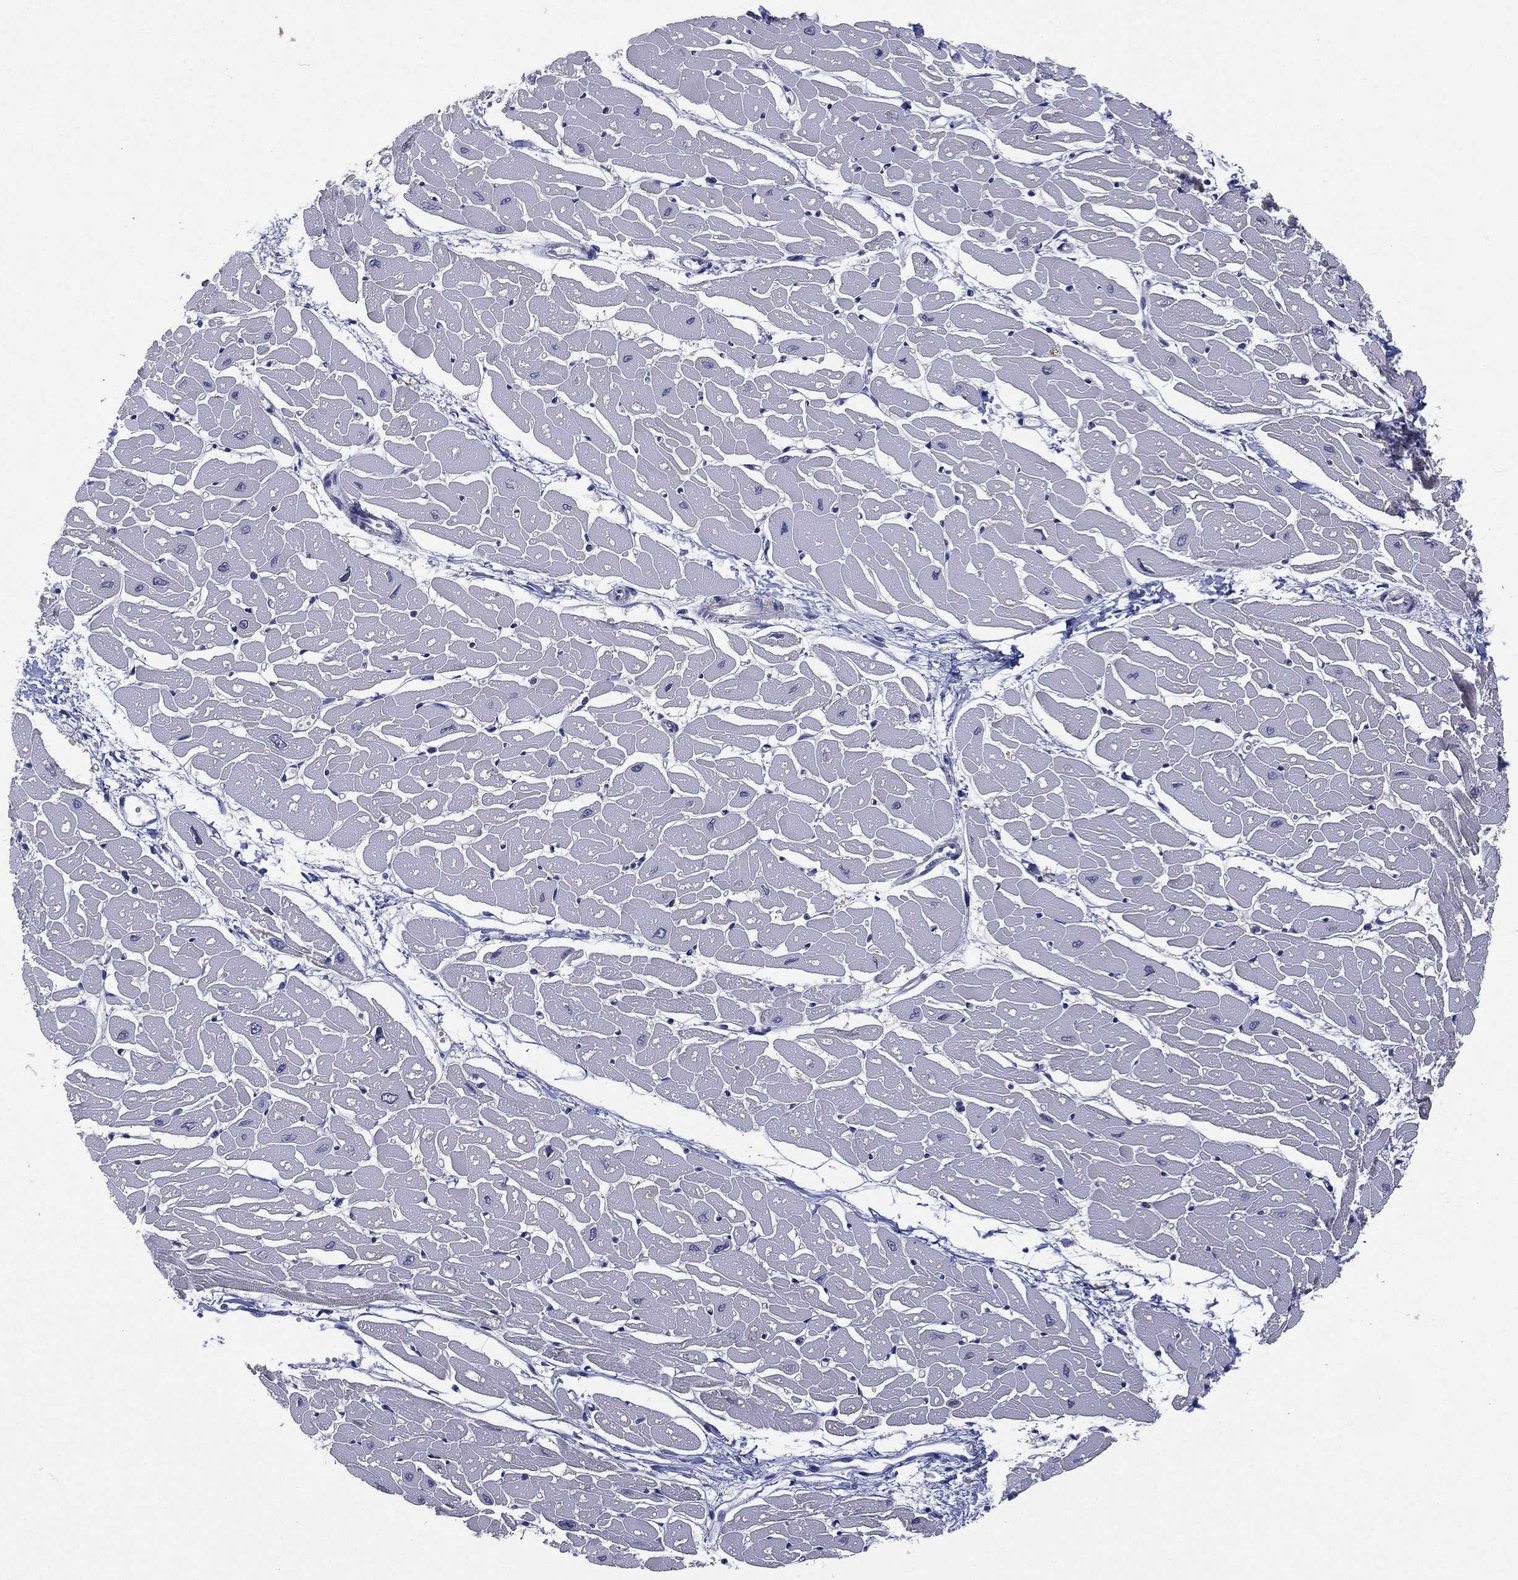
{"staining": {"intensity": "negative", "quantity": "none", "location": "none"}, "tissue": "heart muscle", "cell_type": "Cardiomyocytes", "image_type": "normal", "snomed": [{"axis": "morphology", "description": "Normal tissue, NOS"}, {"axis": "topography", "description": "Heart"}], "caption": "IHC of benign human heart muscle shows no staining in cardiomyocytes.", "gene": "MPP7", "patient": {"sex": "male", "age": 57}}